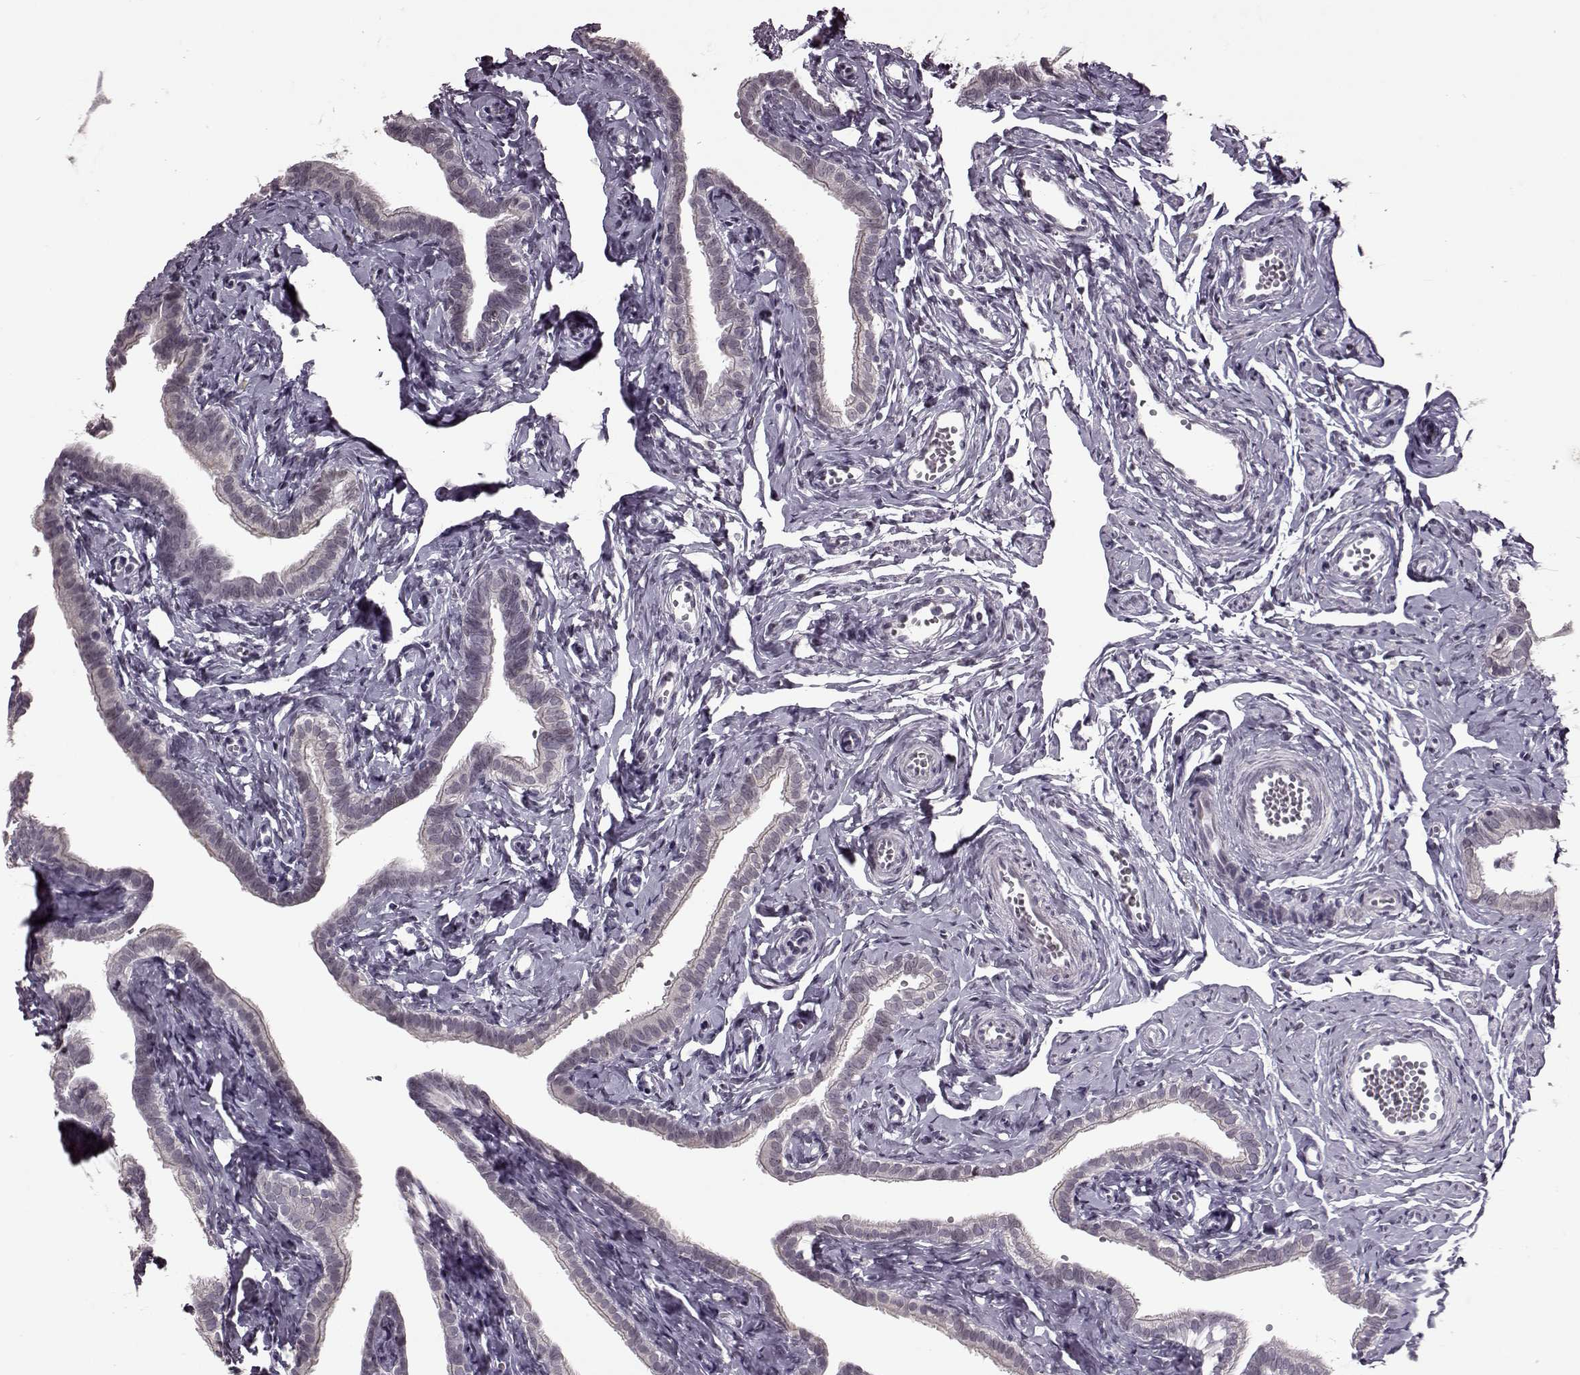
{"staining": {"intensity": "weak", "quantity": "<25%", "location": "cytoplasmic/membranous"}, "tissue": "fallopian tube", "cell_type": "Glandular cells", "image_type": "normal", "snomed": [{"axis": "morphology", "description": "Normal tissue, NOS"}, {"axis": "topography", "description": "Fallopian tube"}], "caption": "An immunohistochemistry (IHC) image of normal fallopian tube is shown. There is no staining in glandular cells of fallopian tube.", "gene": "STX1A", "patient": {"sex": "female", "age": 41}}